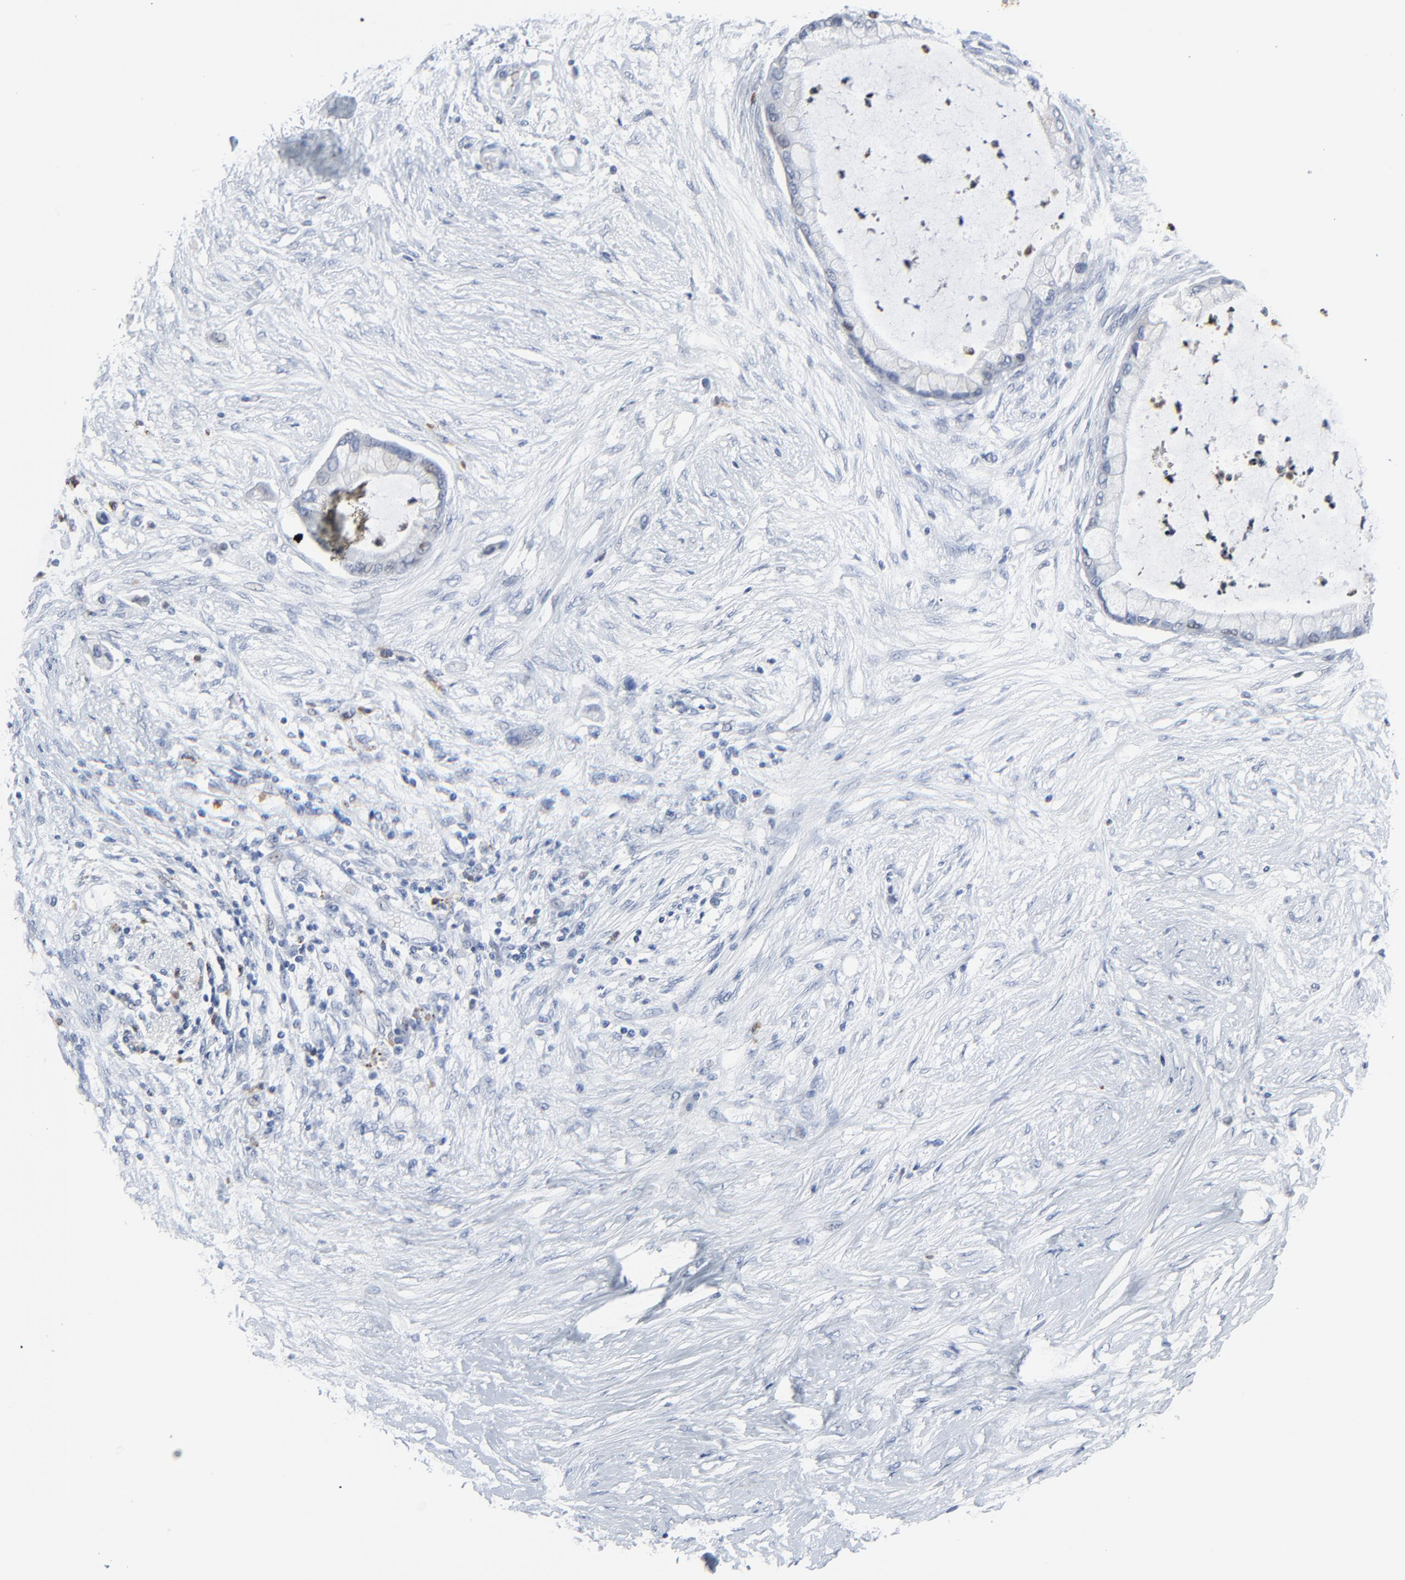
{"staining": {"intensity": "weak", "quantity": "<25%", "location": "nuclear"}, "tissue": "pancreatic cancer", "cell_type": "Tumor cells", "image_type": "cancer", "snomed": [{"axis": "morphology", "description": "Adenocarcinoma, NOS"}, {"axis": "topography", "description": "Pancreas"}], "caption": "Tumor cells are negative for protein expression in human adenocarcinoma (pancreatic).", "gene": "BIRC3", "patient": {"sex": "female", "age": 59}}